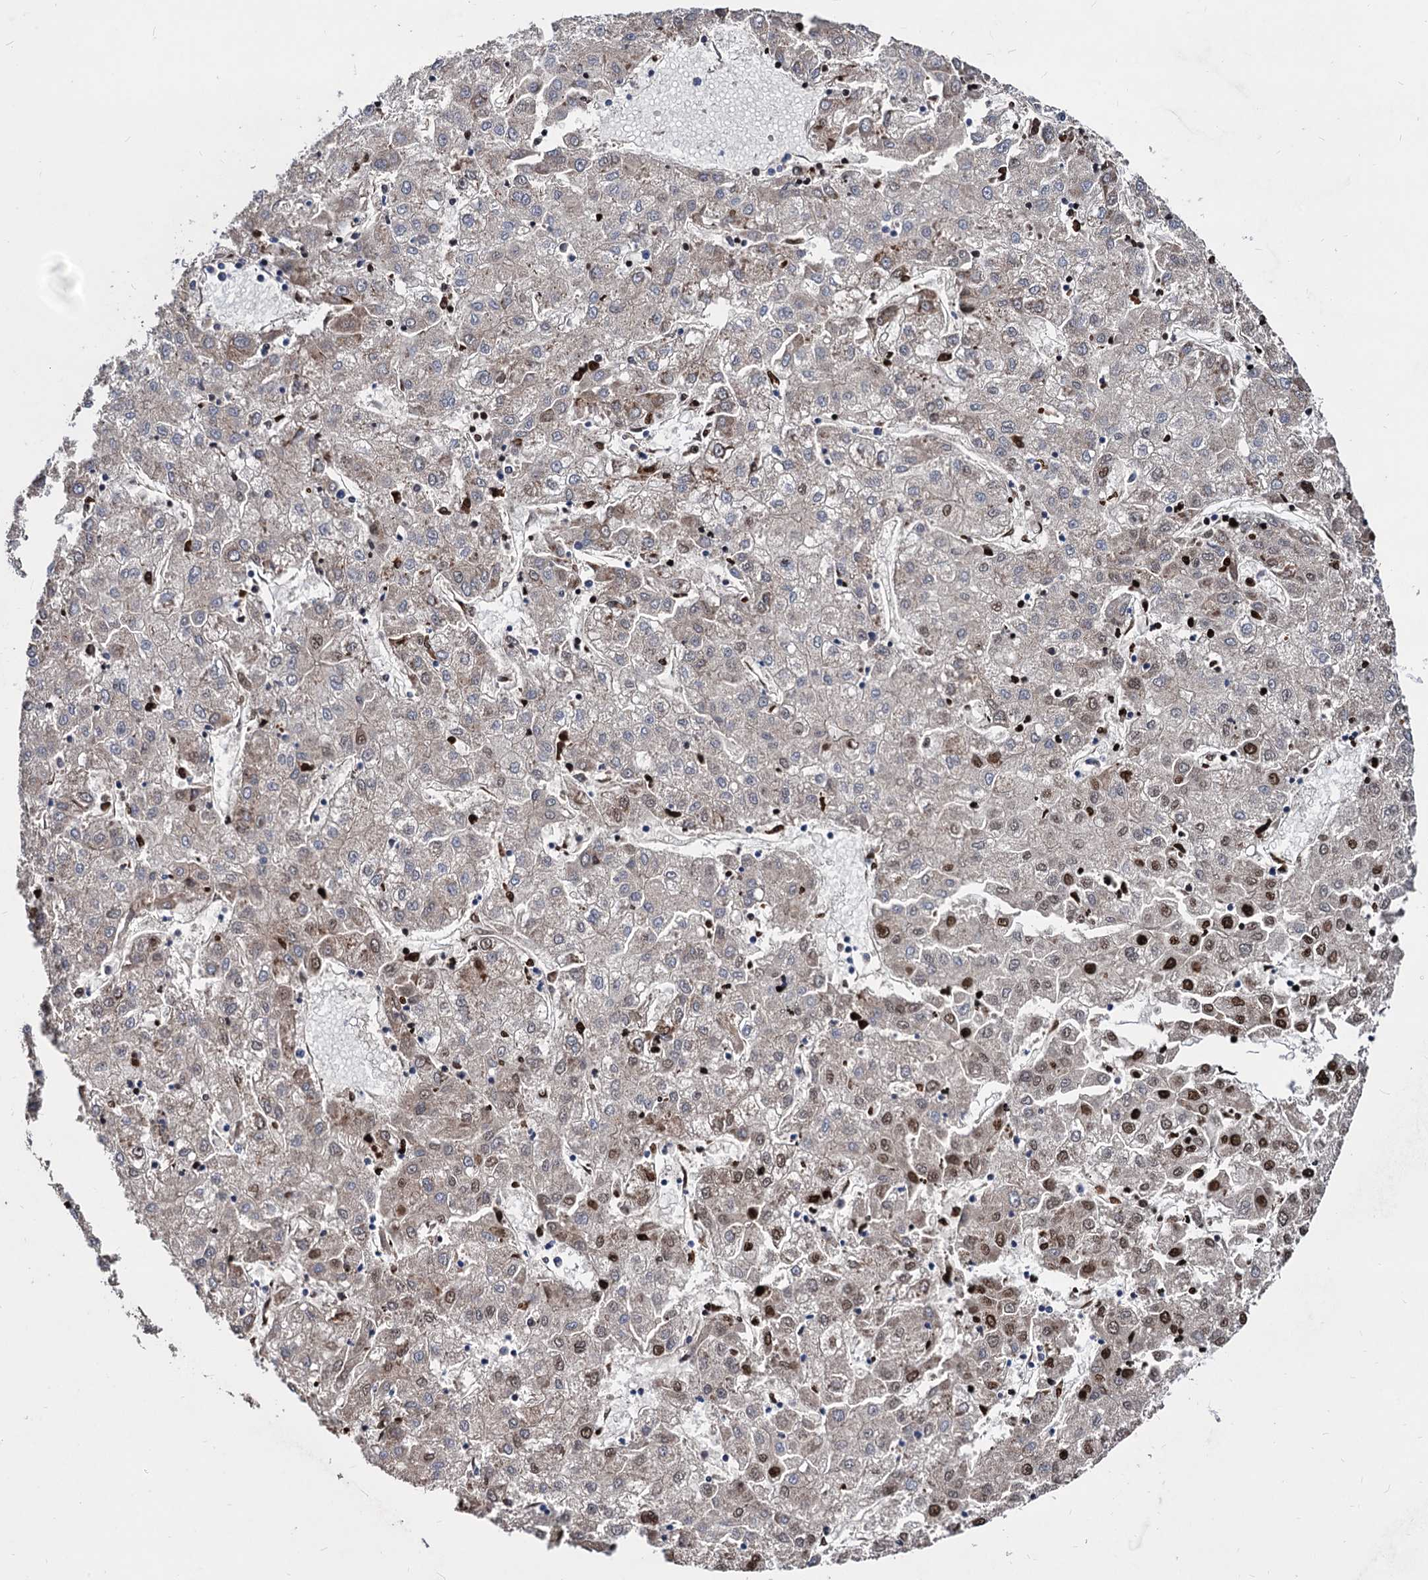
{"staining": {"intensity": "moderate", "quantity": "<25%", "location": "cytoplasmic/membranous,nuclear"}, "tissue": "liver cancer", "cell_type": "Tumor cells", "image_type": "cancer", "snomed": [{"axis": "morphology", "description": "Carcinoma, Hepatocellular, NOS"}, {"axis": "topography", "description": "Liver"}], "caption": "Liver cancer stained with a protein marker demonstrates moderate staining in tumor cells.", "gene": "WDR11", "patient": {"sex": "male", "age": 72}}